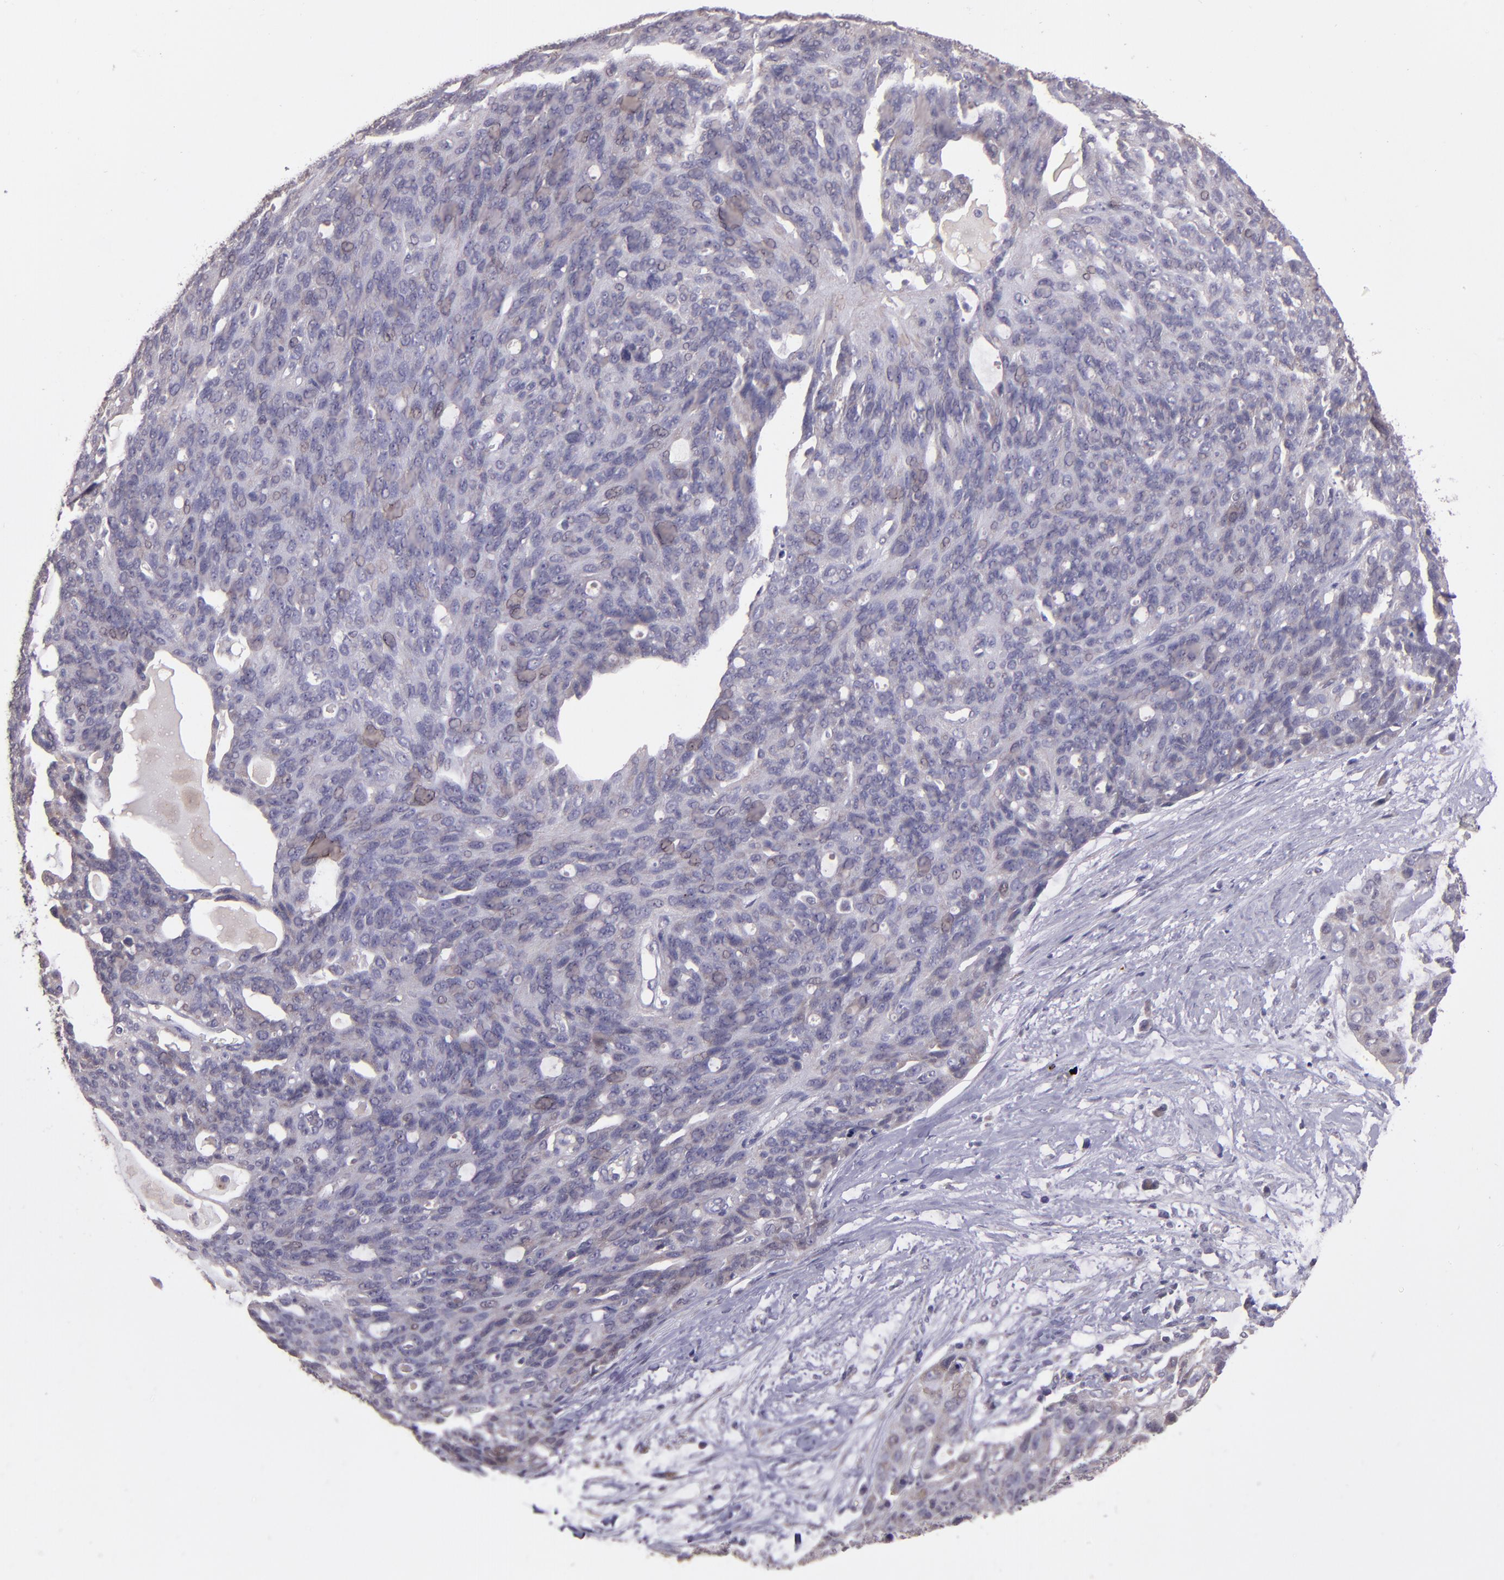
{"staining": {"intensity": "weak", "quantity": "25%-75%", "location": "cytoplasmic/membranous"}, "tissue": "ovarian cancer", "cell_type": "Tumor cells", "image_type": "cancer", "snomed": [{"axis": "morphology", "description": "Carcinoma, endometroid"}, {"axis": "topography", "description": "Ovary"}], "caption": "A high-resolution histopathology image shows IHC staining of ovarian endometroid carcinoma, which shows weak cytoplasmic/membranous staining in about 25%-75% of tumor cells.", "gene": "TAF7L", "patient": {"sex": "female", "age": 60}}